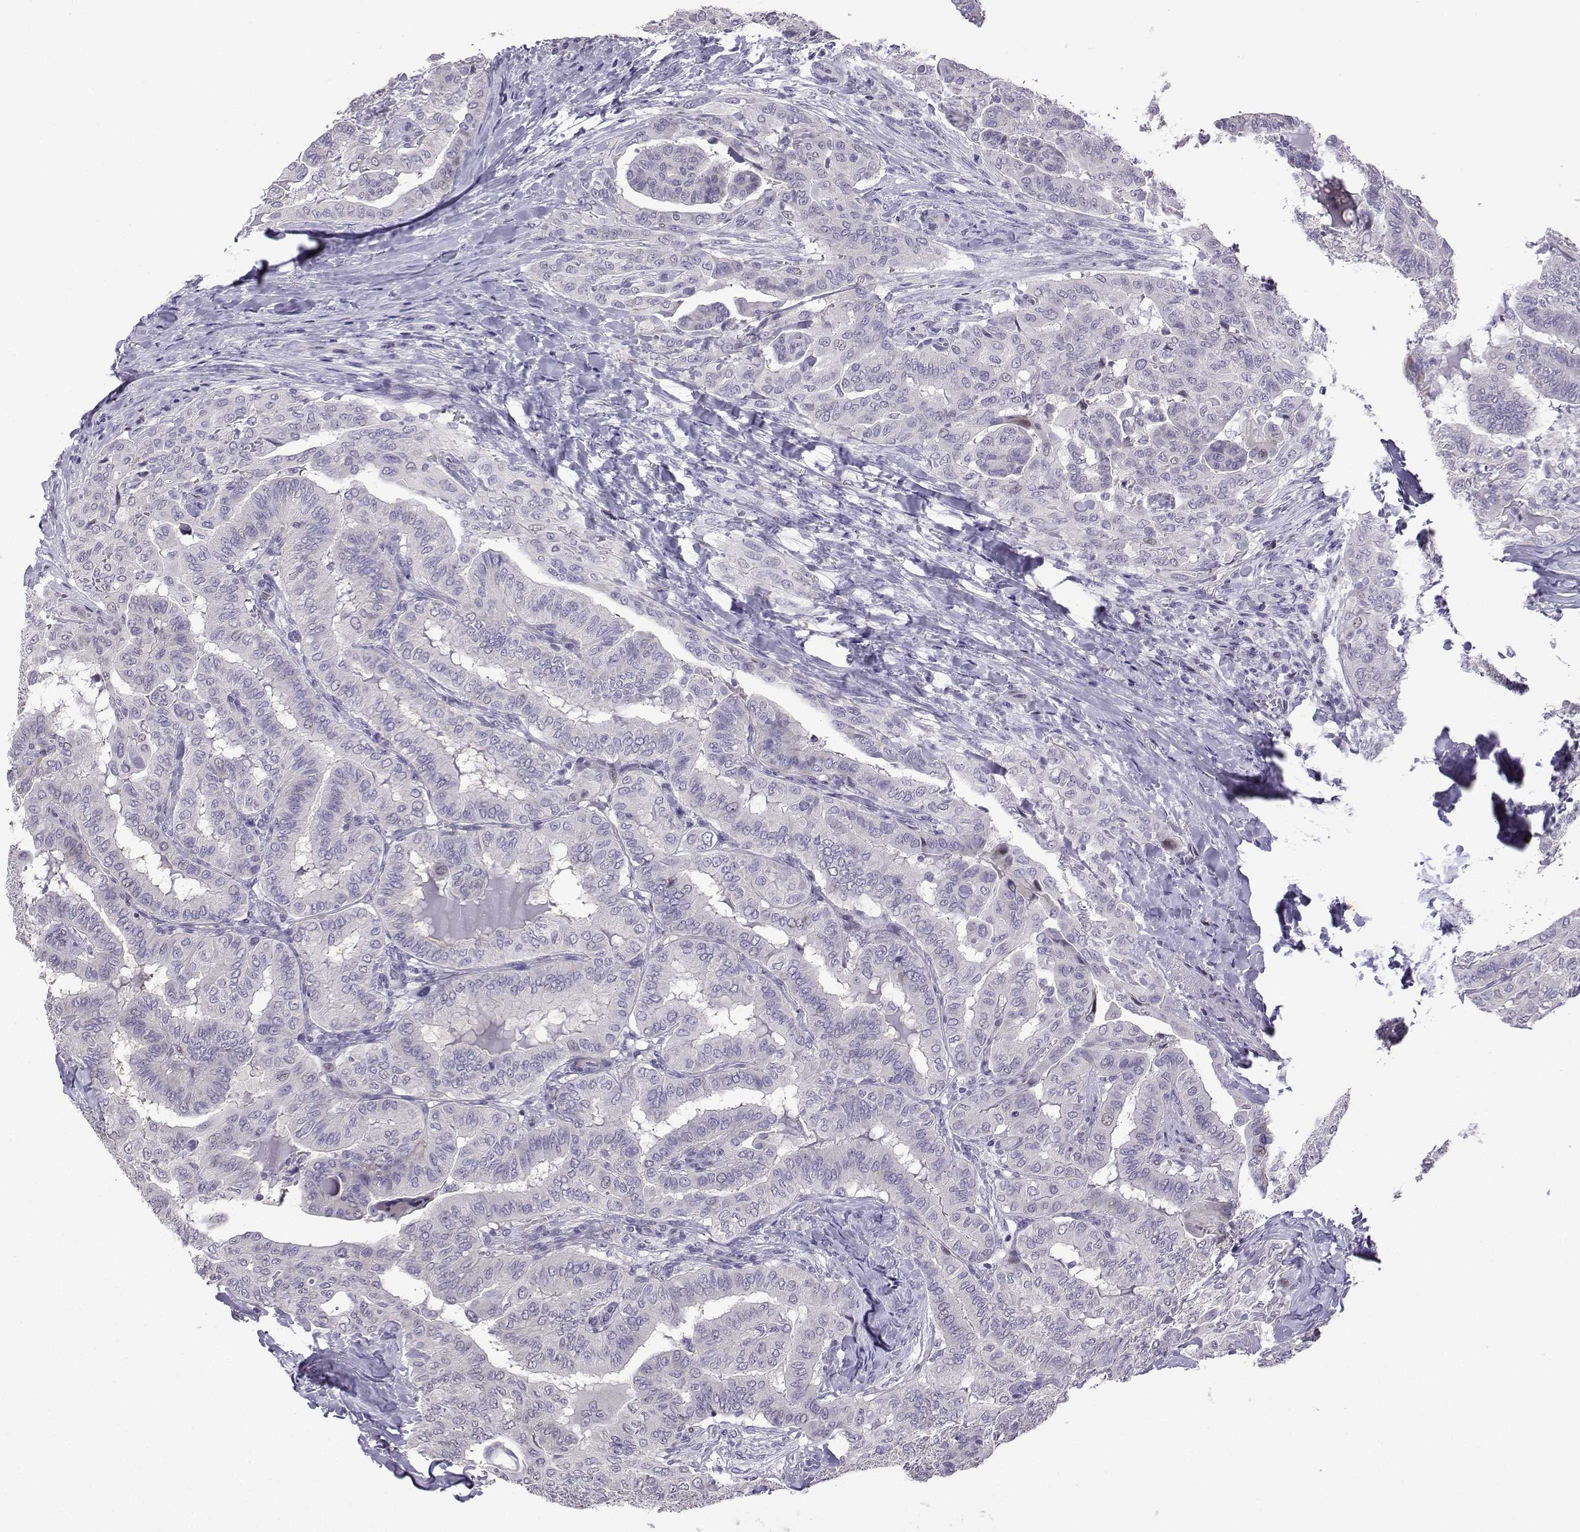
{"staining": {"intensity": "negative", "quantity": "none", "location": "none"}, "tissue": "thyroid cancer", "cell_type": "Tumor cells", "image_type": "cancer", "snomed": [{"axis": "morphology", "description": "Papillary adenocarcinoma, NOS"}, {"axis": "topography", "description": "Thyroid gland"}], "caption": "An immunohistochemistry (IHC) image of papillary adenocarcinoma (thyroid) is shown. There is no staining in tumor cells of papillary adenocarcinoma (thyroid).", "gene": "CFAP70", "patient": {"sex": "female", "age": 68}}